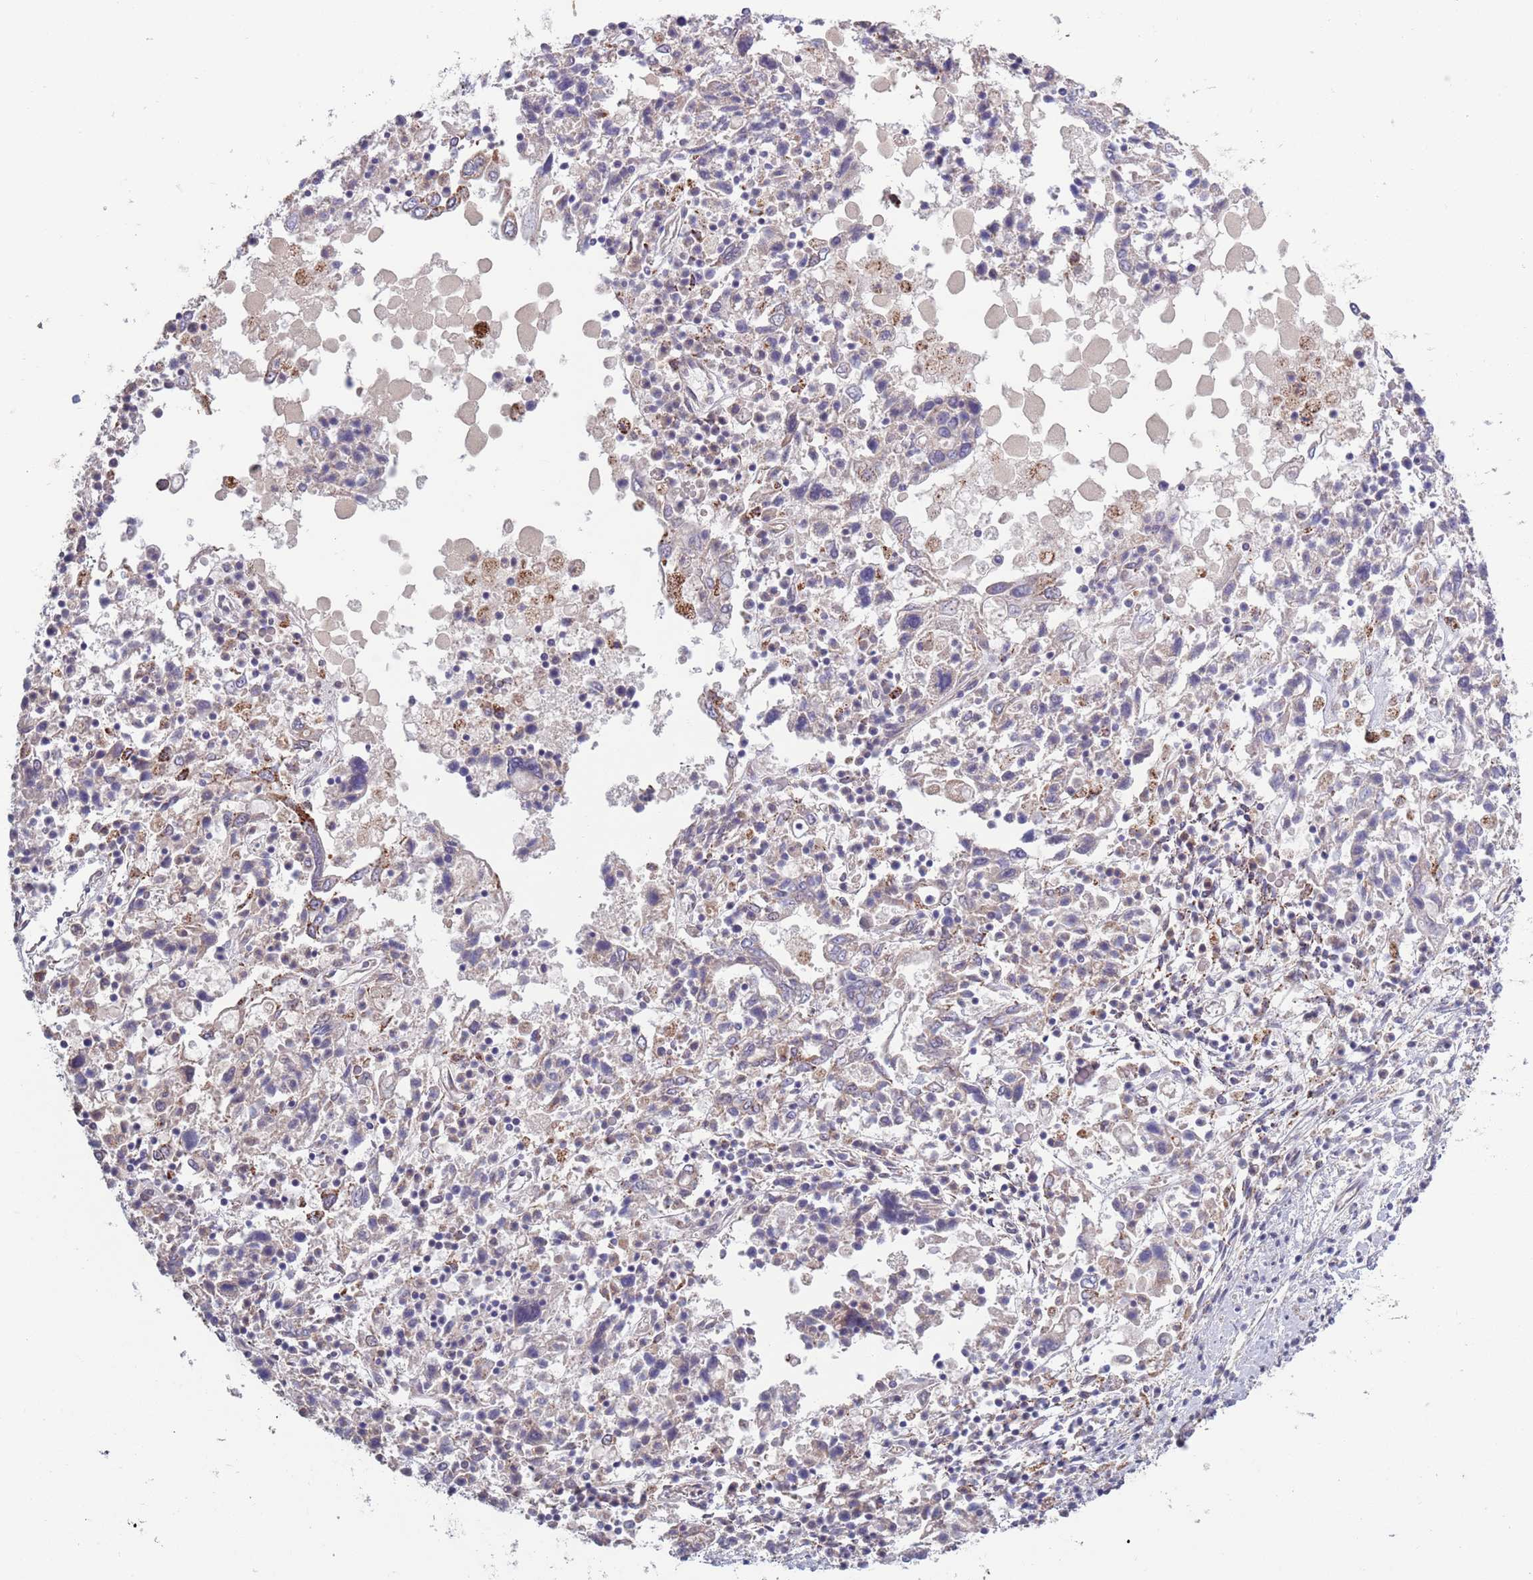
{"staining": {"intensity": "negative", "quantity": "none", "location": "none"}, "tissue": "ovarian cancer", "cell_type": "Tumor cells", "image_type": "cancer", "snomed": [{"axis": "morphology", "description": "Carcinoma, endometroid"}, {"axis": "topography", "description": "Ovary"}], "caption": "Tumor cells show no significant protein staining in endometroid carcinoma (ovarian). Nuclei are stained in blue.", "gene": "TYW1", "patient": {"sex": "female", "age": 62}}